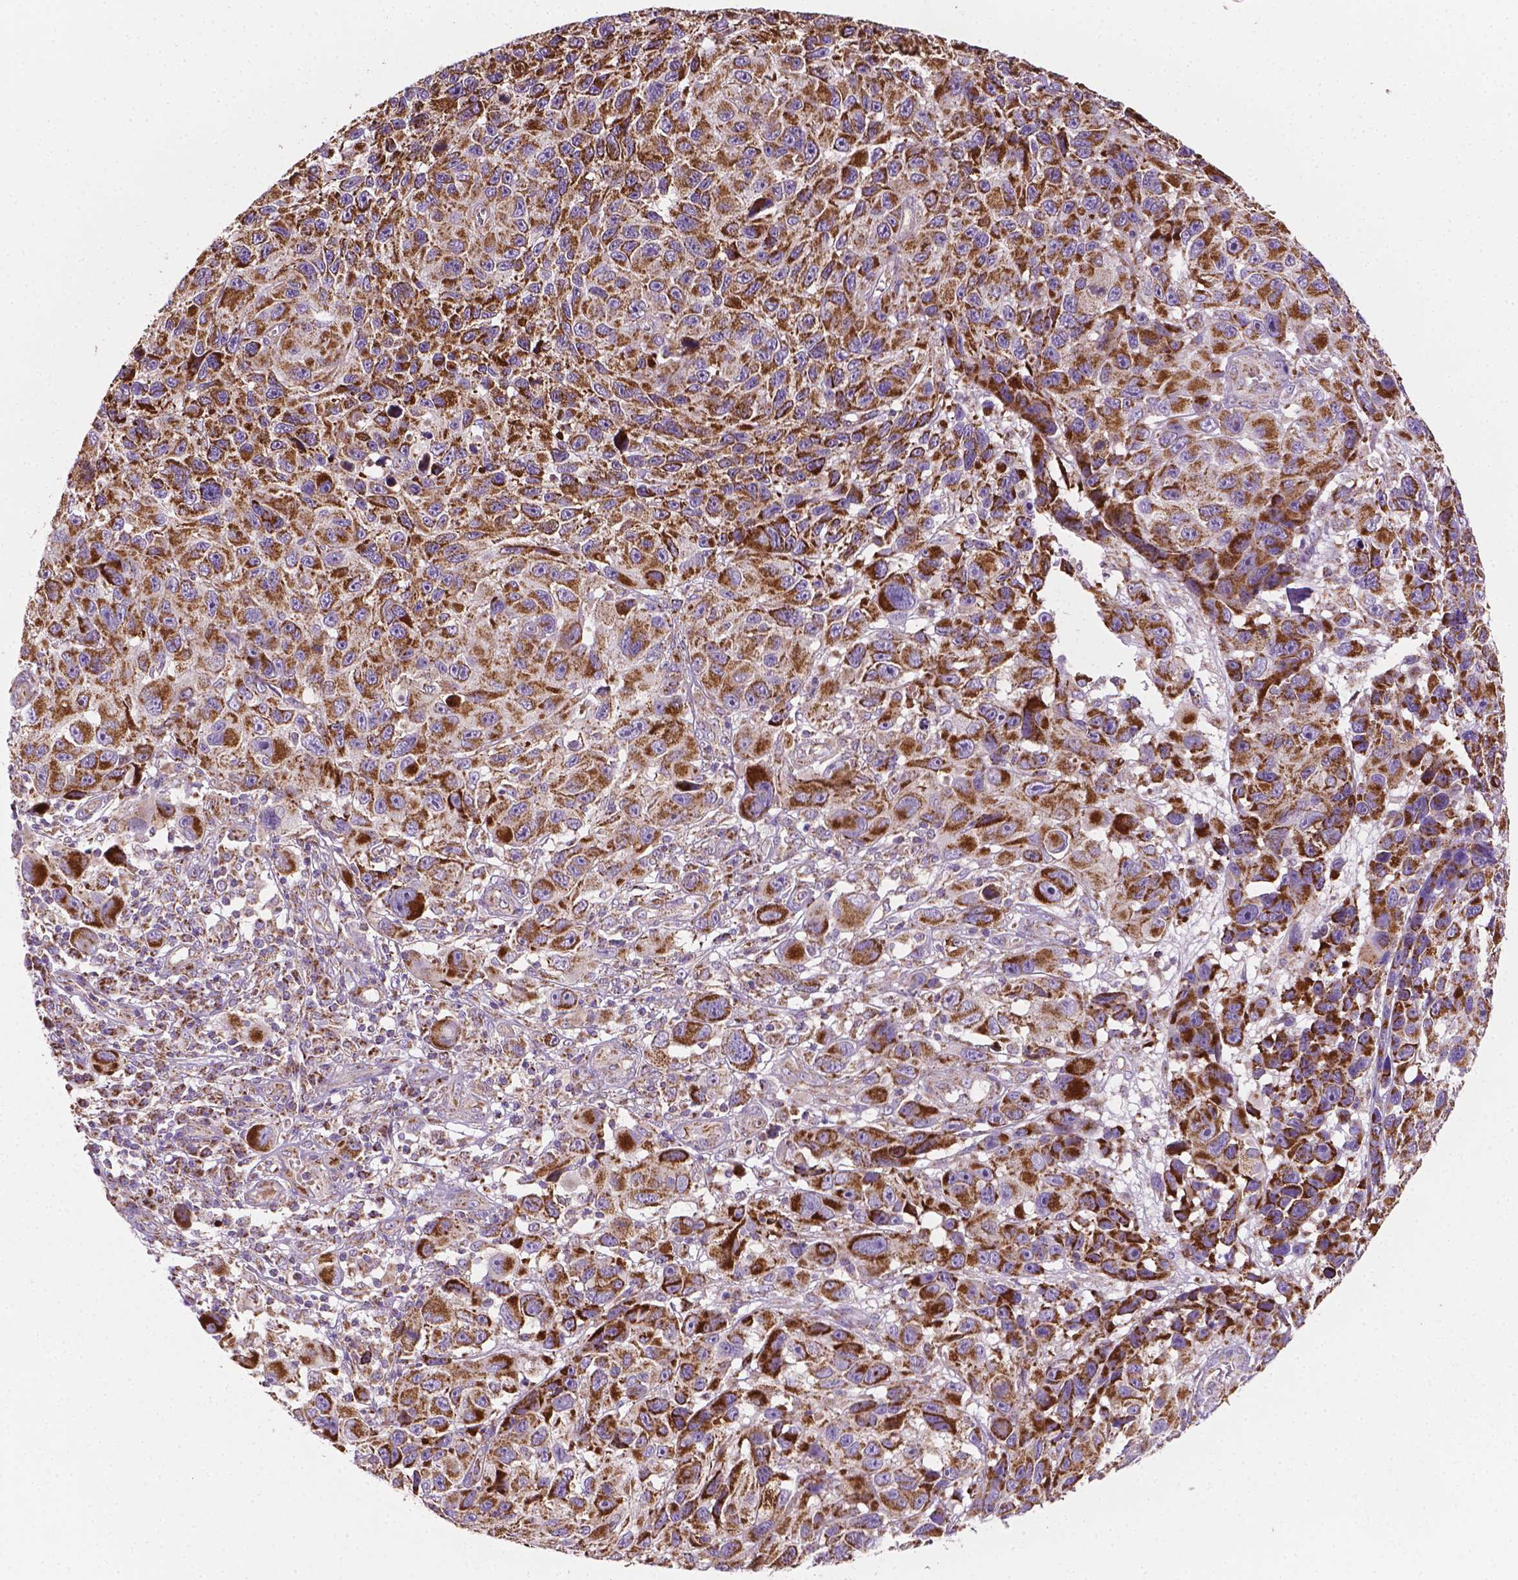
{"staining": {"intensity": "strong", "quantity": ">75%", "location": "cytoplasmic/membranous"}, "tissue": "melanoma", "cell_type": "Tumor cells", "image_type": "cancer", "snomed": [{"axis": "morphology", "description": "Malignant melanoma, NOS"}, {"axis": "topography", "description": "Skin"}], "caption": "Melanoma tissue reveals strong cytoplasmic/membranous staining in about >75% of tumor cells, visualized by immunohistochemistry. (DAB IHC with brightfield microscopy, high magnification).", "gene": "PIBF1", "patient": {"sex": "male", "age": 53}}